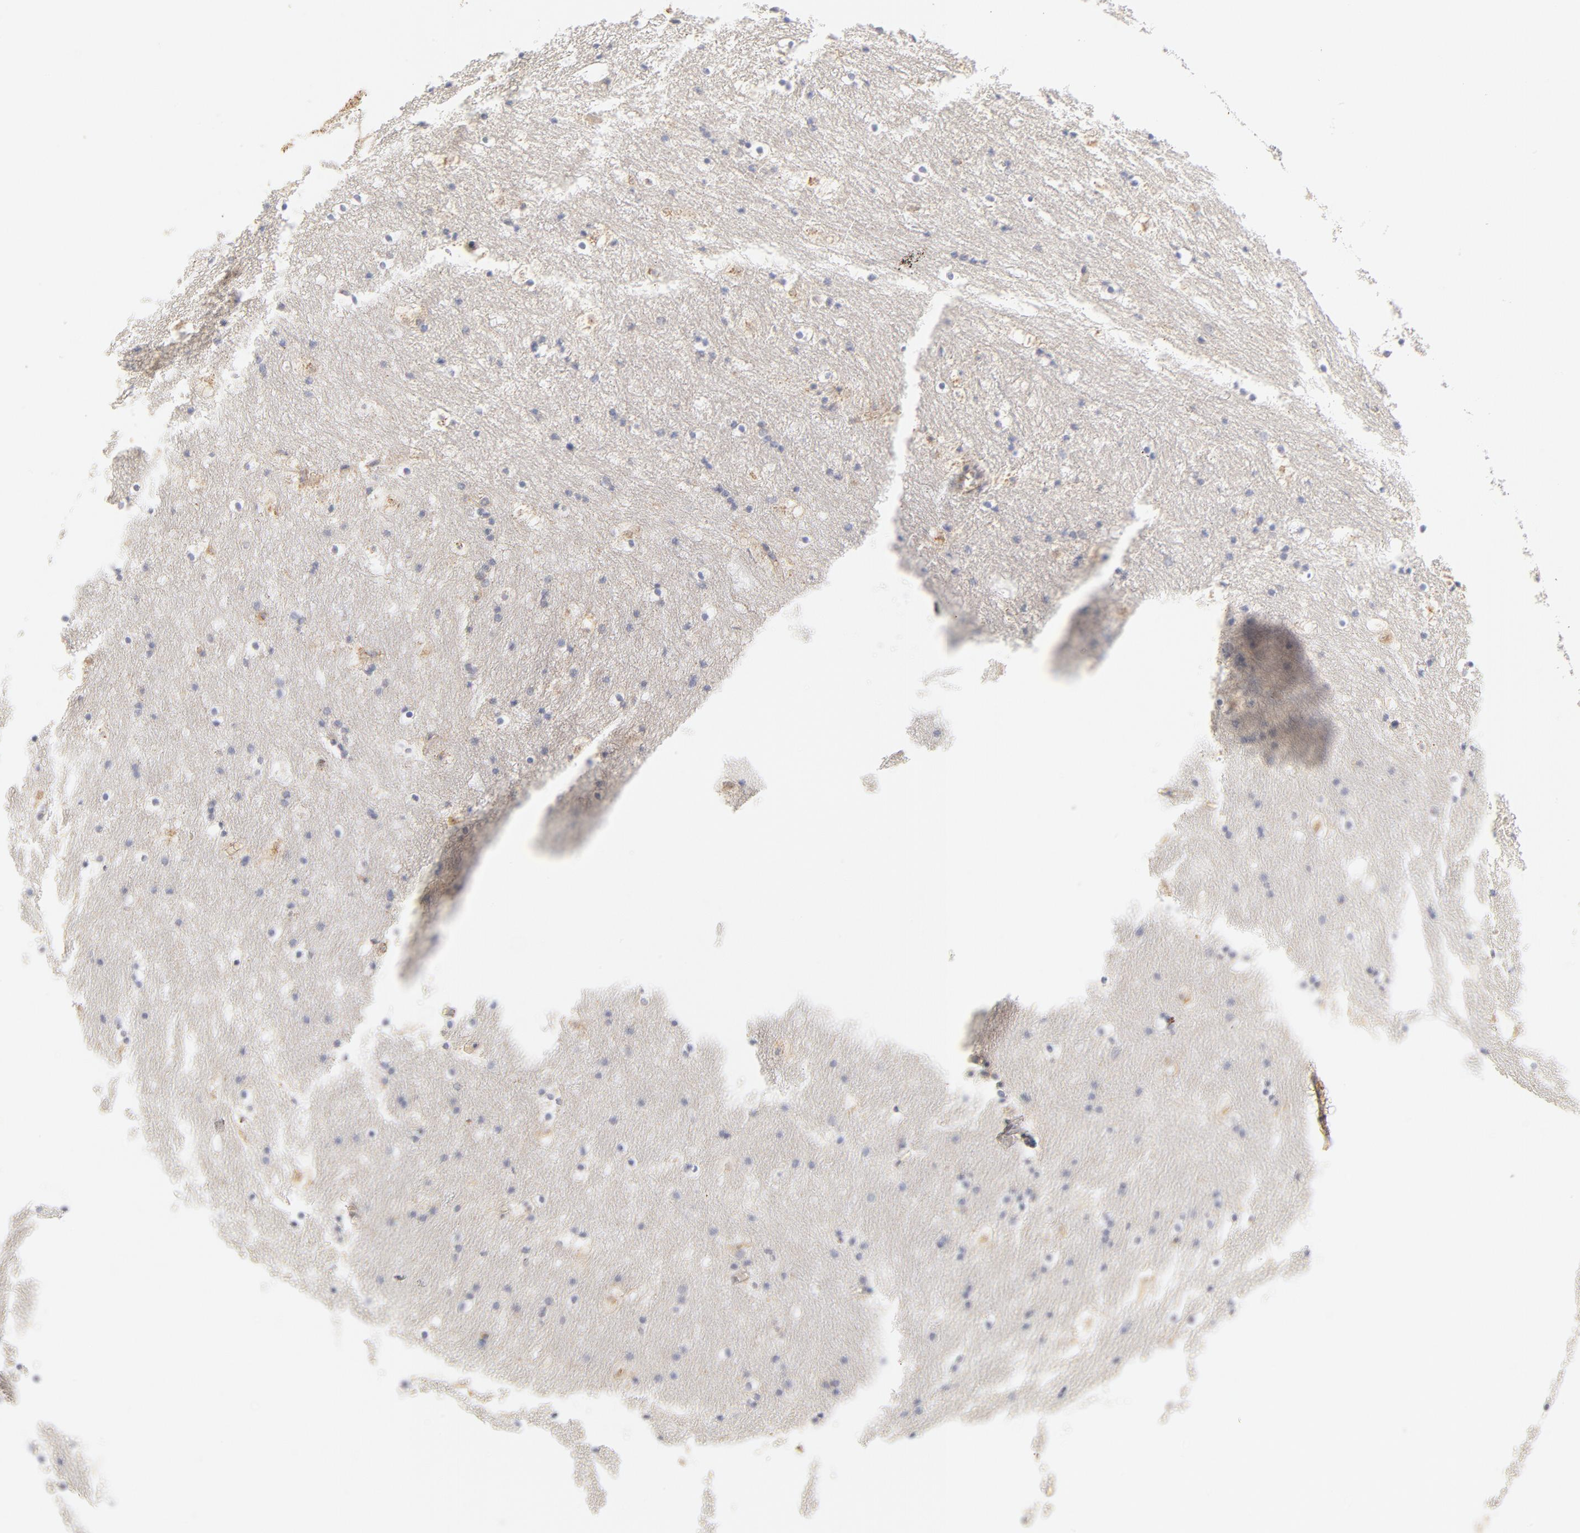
{"staining": {"intensity": "negative", "quantity": "none", "location": "none"}, "tissue": "caudate", "cell_type": "Glial cells", "image_type": "normal", "snomed": [{"axis": "morphology", "description": "Normal tissue, NOS"}, {"axis": "topography", "description": "Lateral ventricle wall"}], "caption": "Immunohistochemistry (IHC) of unremarkable human caudate reveals no positivity in glial cells.", "gene": "MTERF2", "patient": {"sex": "male", "age": 45}}